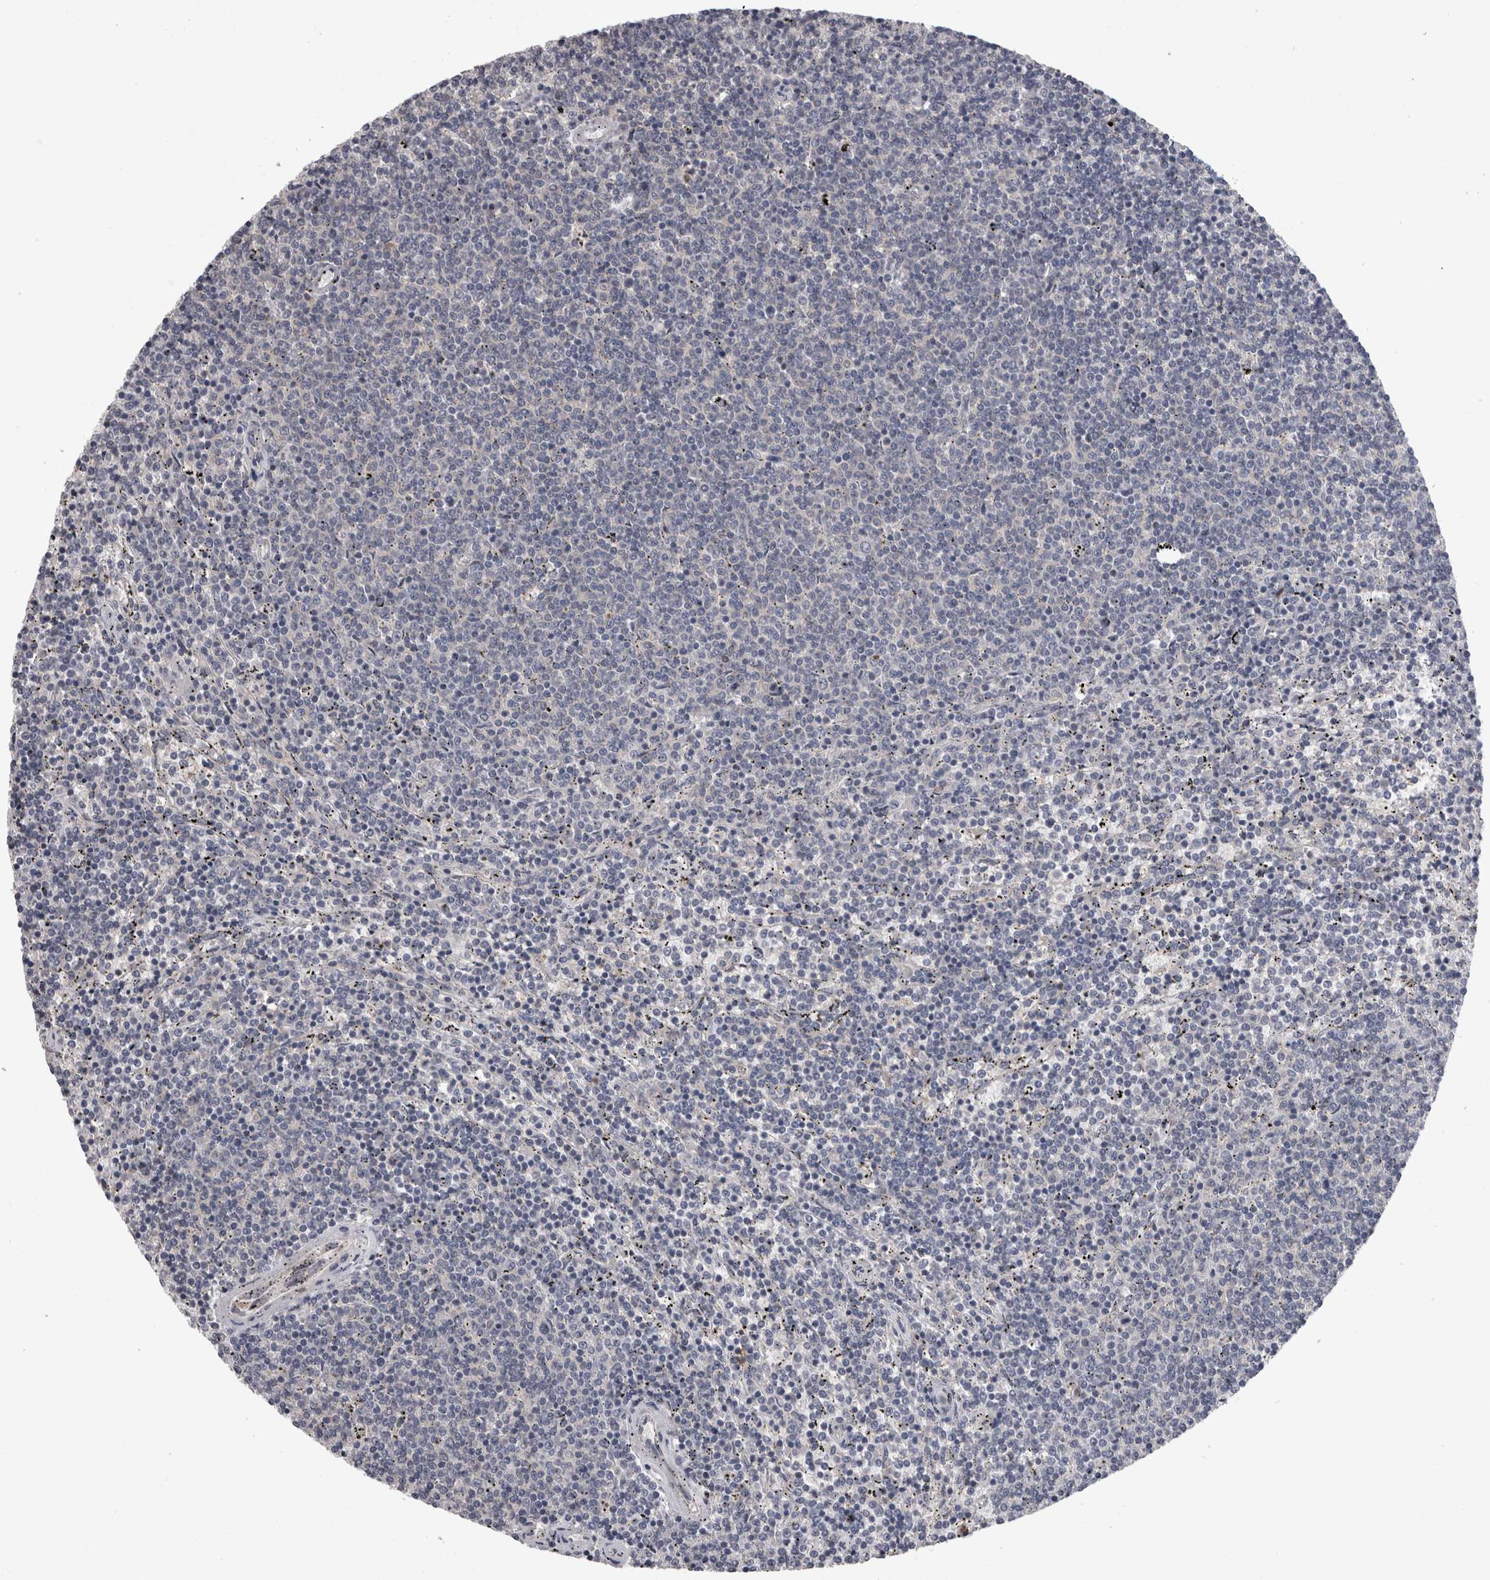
{"staining": {"intensity": "negative", "quantity": "none", "location": "none"}, "tissue": "lymphoma", "cell_type": "Tumor cells", "image_type": "cancer", "snomed": [{"axis": "morphology", "description": "Malignant lymphoma, non-Hodgkin's type, Low grade"}, {"axis": "topography", "description": "Spleen"}], "caption": "DAB immunohistochemical staining of malignant lymphoma, non-Hodgkin's type (low-grade) shows no significant staining in tumor cells.", "gene": "PON3", "patient": {"sex": "female", "age": 50}}